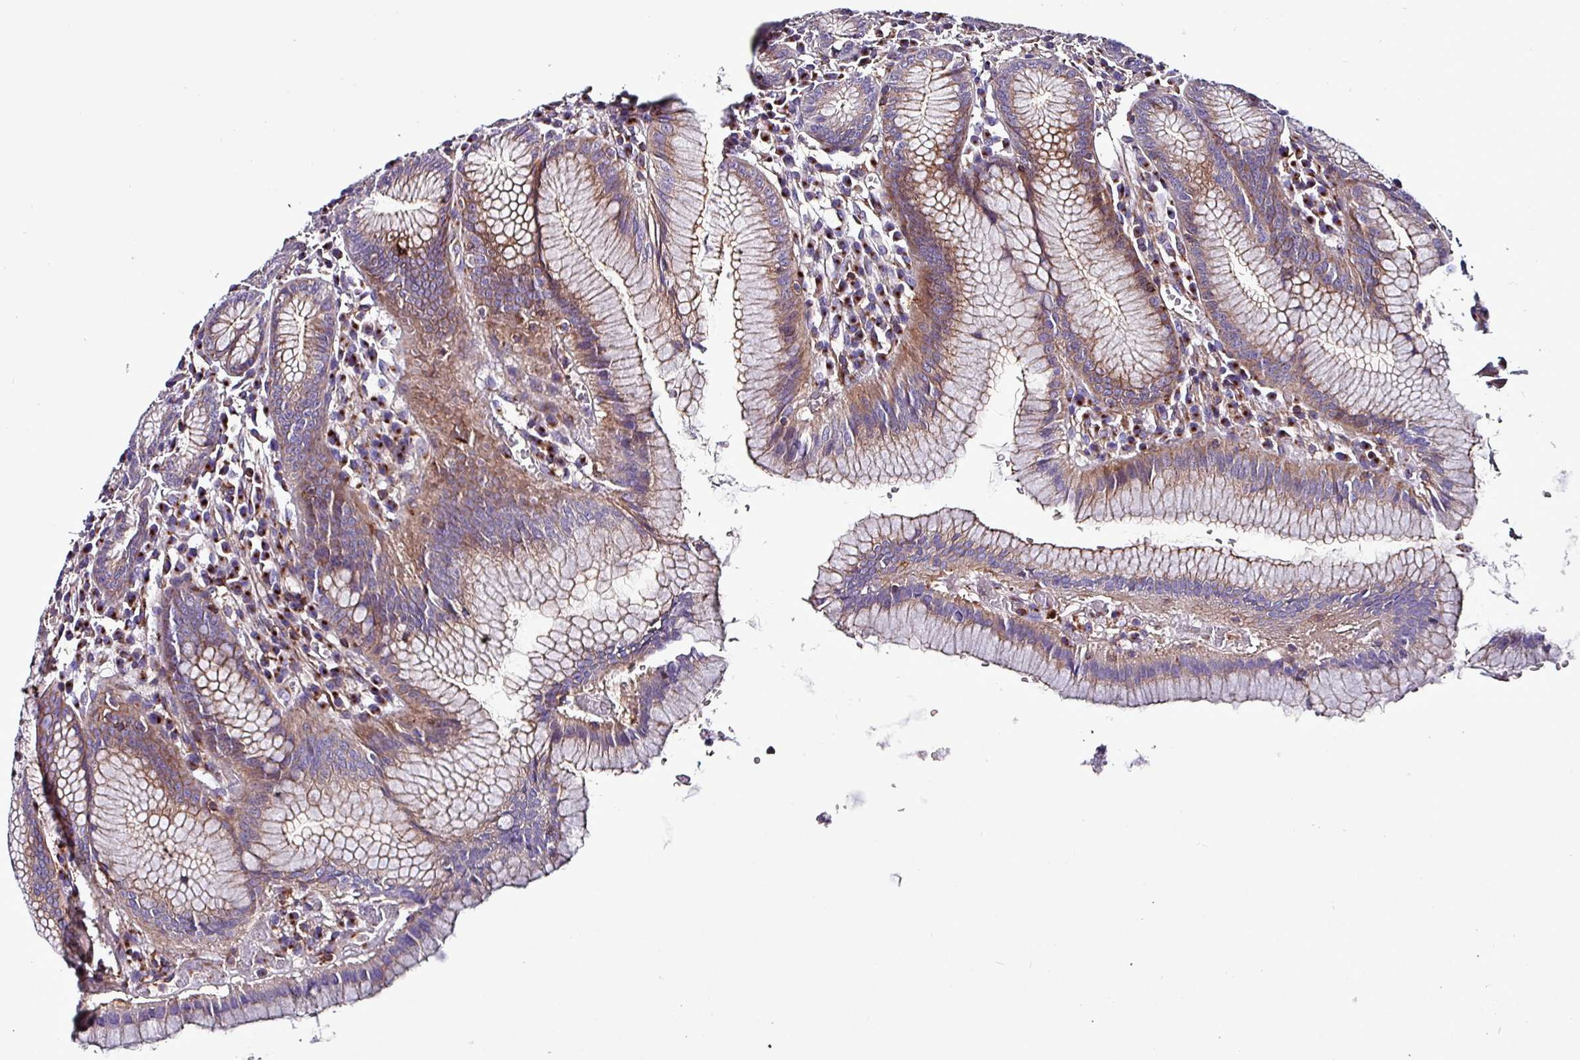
{"staining": {"intensity": "moderate", "quantity": "25%-75%", "location": "cytoplasmic/membranous"}, "tissue": "stomach", "cell_type": "Glandular cells", "image_type": "normal", "snomed": [{"axis": "morphology", "description": "Normal tissue, NOS"}, {"axis": "topography", "description": "Stomach"}], "caption": "An image showing moderate cytoplasmic/membranous staining in approximately 25%-75% of glandular cells in benign stomach, as visualized by brown immunohistochemical staining.", "gene": "VAMP4", "patient": {"sex": "male", "age": 55}}